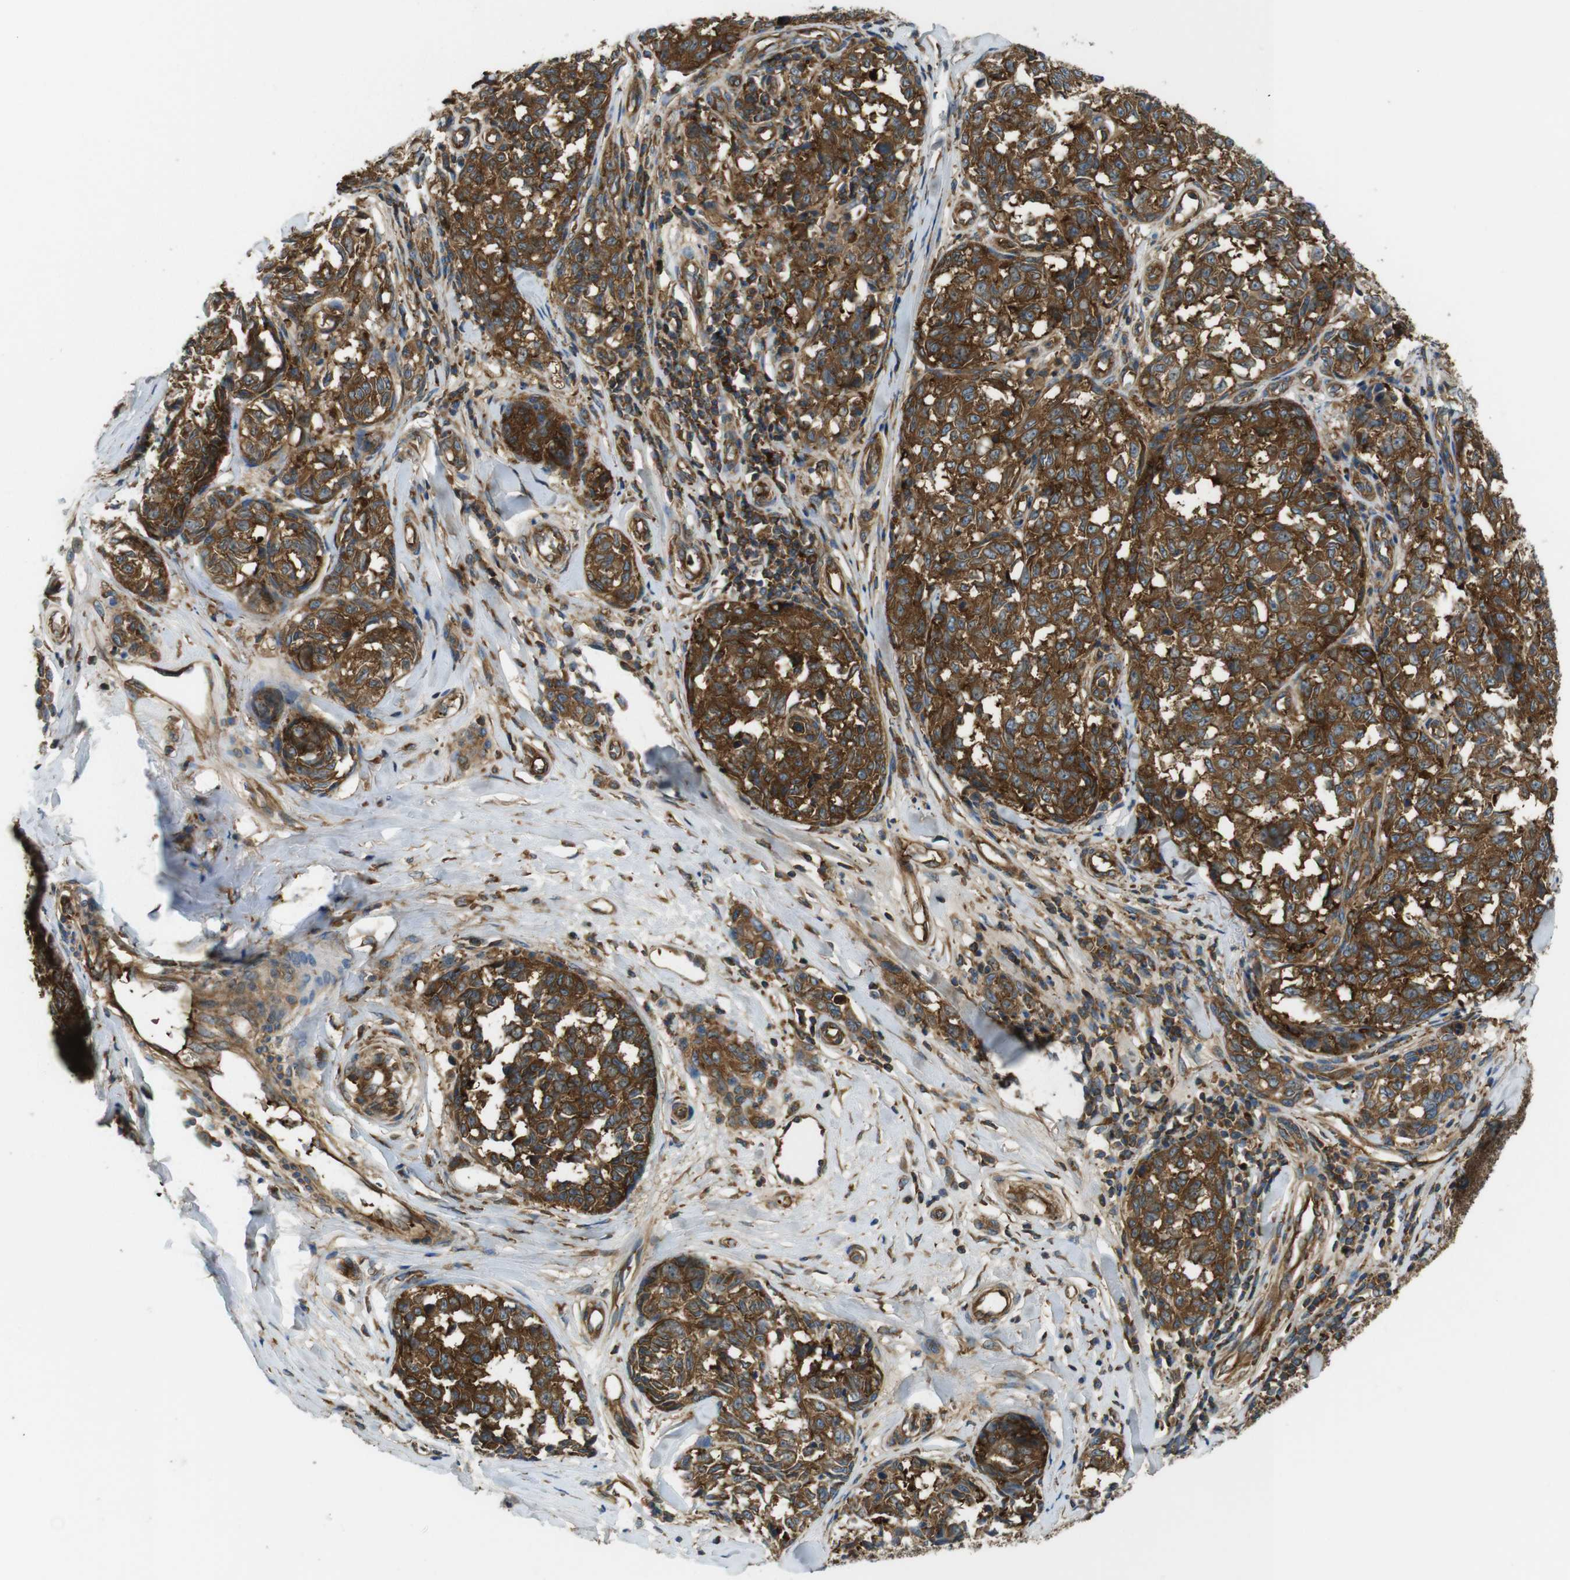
{"staining": {"intensity": "strong", "quantity": ">75%", "location": "cytoplasmic/membranous"}, "tissue": "melanoma", "cell_type": "Tumor cells", "image_type": "cancer", "snomed": [{"axis": "morphology", "description": "Malignant melanoma, NOS"}, {"axis": "topography", "description": "Skin"}], "caption": "Immunohistochemical staining of human malignant melanoma exhibits strong cytoplasmic/membranous protein staining in about >75% of tumor cells.", "gene": "TSC1", "patient": {"sex": "female", "age": 64}}